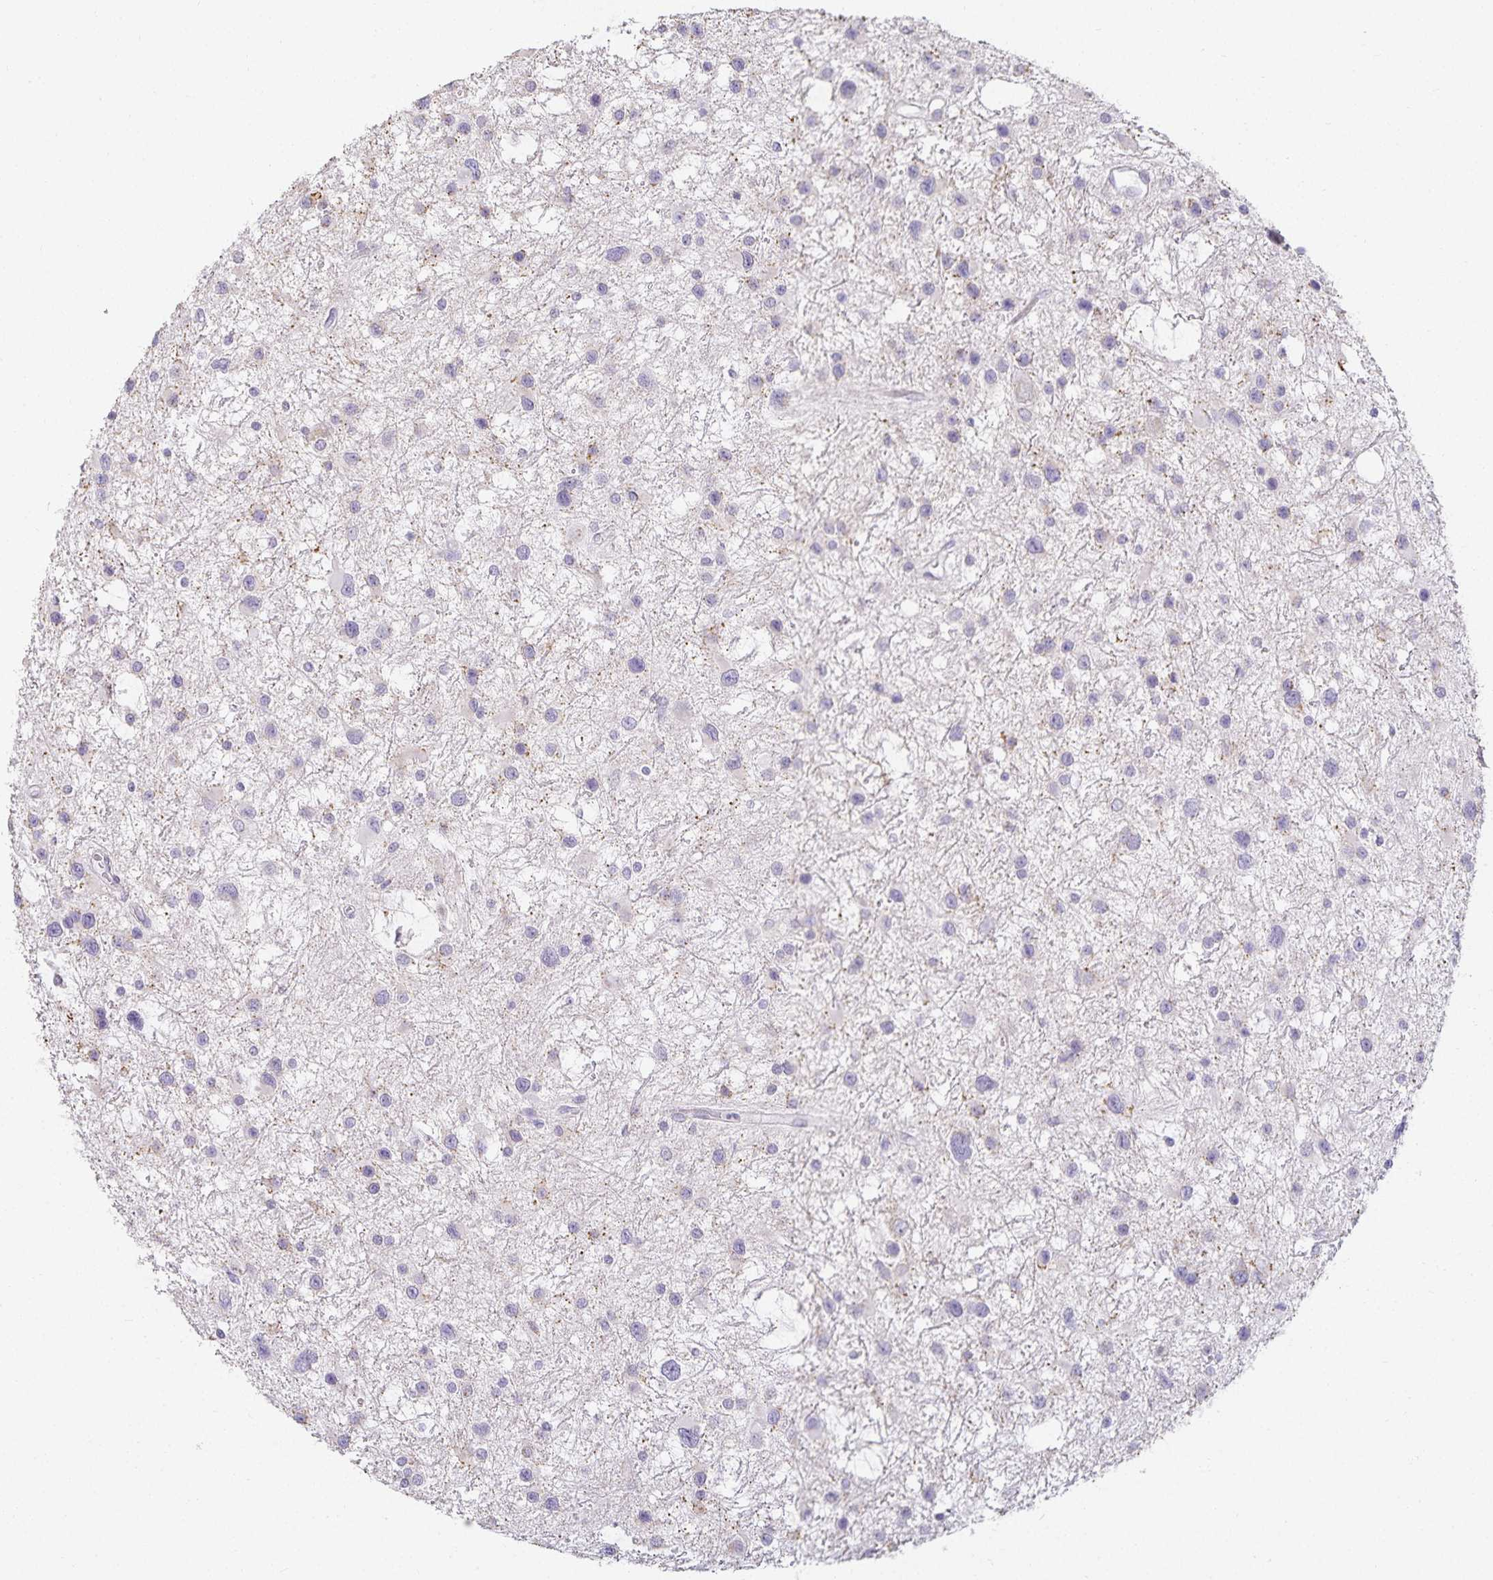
{"staining": {"intensity": "negative", "quantity": "none", "location": "none"}, "tissue": "glioma", "cell_type": "Tumor cells", "image_type": "cancer", "snomed": [{"axis": "morphology", "description": "Glioma, malignant, Low grade"}, {"axis": "topography", "description": "Brain"}], "caption": "Tumor cells are negative for protein expression in human glioma.", "gene": "GP2", "patient": {"sex": "female", "age": 32}}